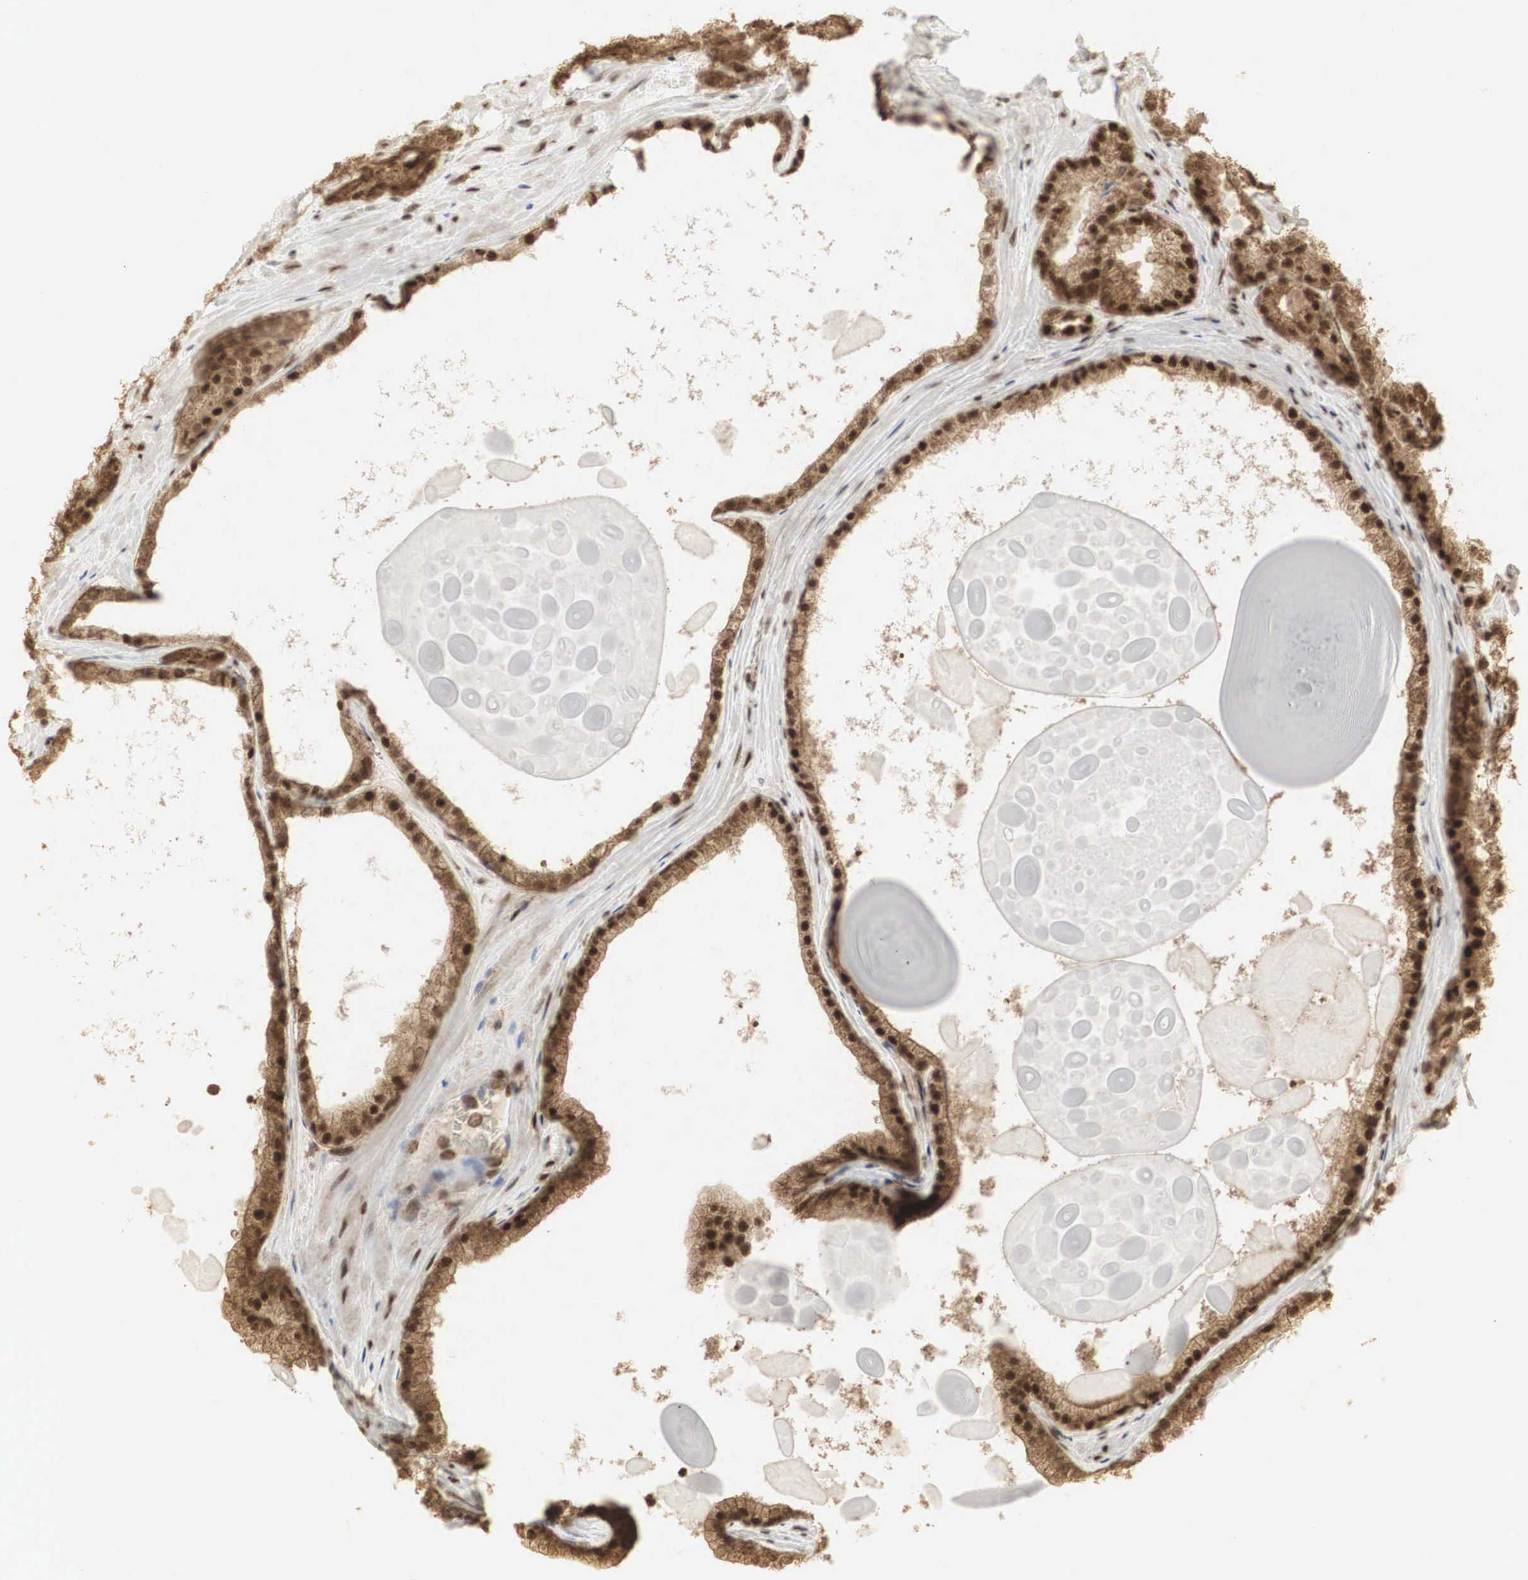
{"staining": {"intensity": "strong", "quantity": ">75%", "location": "cytoplasmic/membranous,nuclear"}, "tissue": "prostate cancer", "cell_type": "Tumor cells", "image_type": "cancer", "snomed": [{"axis": "morphology", "description": "Adenocarcinoma, Medium grade"}, {"axis": "topography", "description": "Prostate"}], "caption": "This is a micrograph of immunohistochemistry (IHC) staining of prostate cancer, which shows strong positivity in the cytoplasmic/membranous and nuclear of tumor cells.", "gene": "RNF113A", "patient": {"sex": "male", "age": 60}}